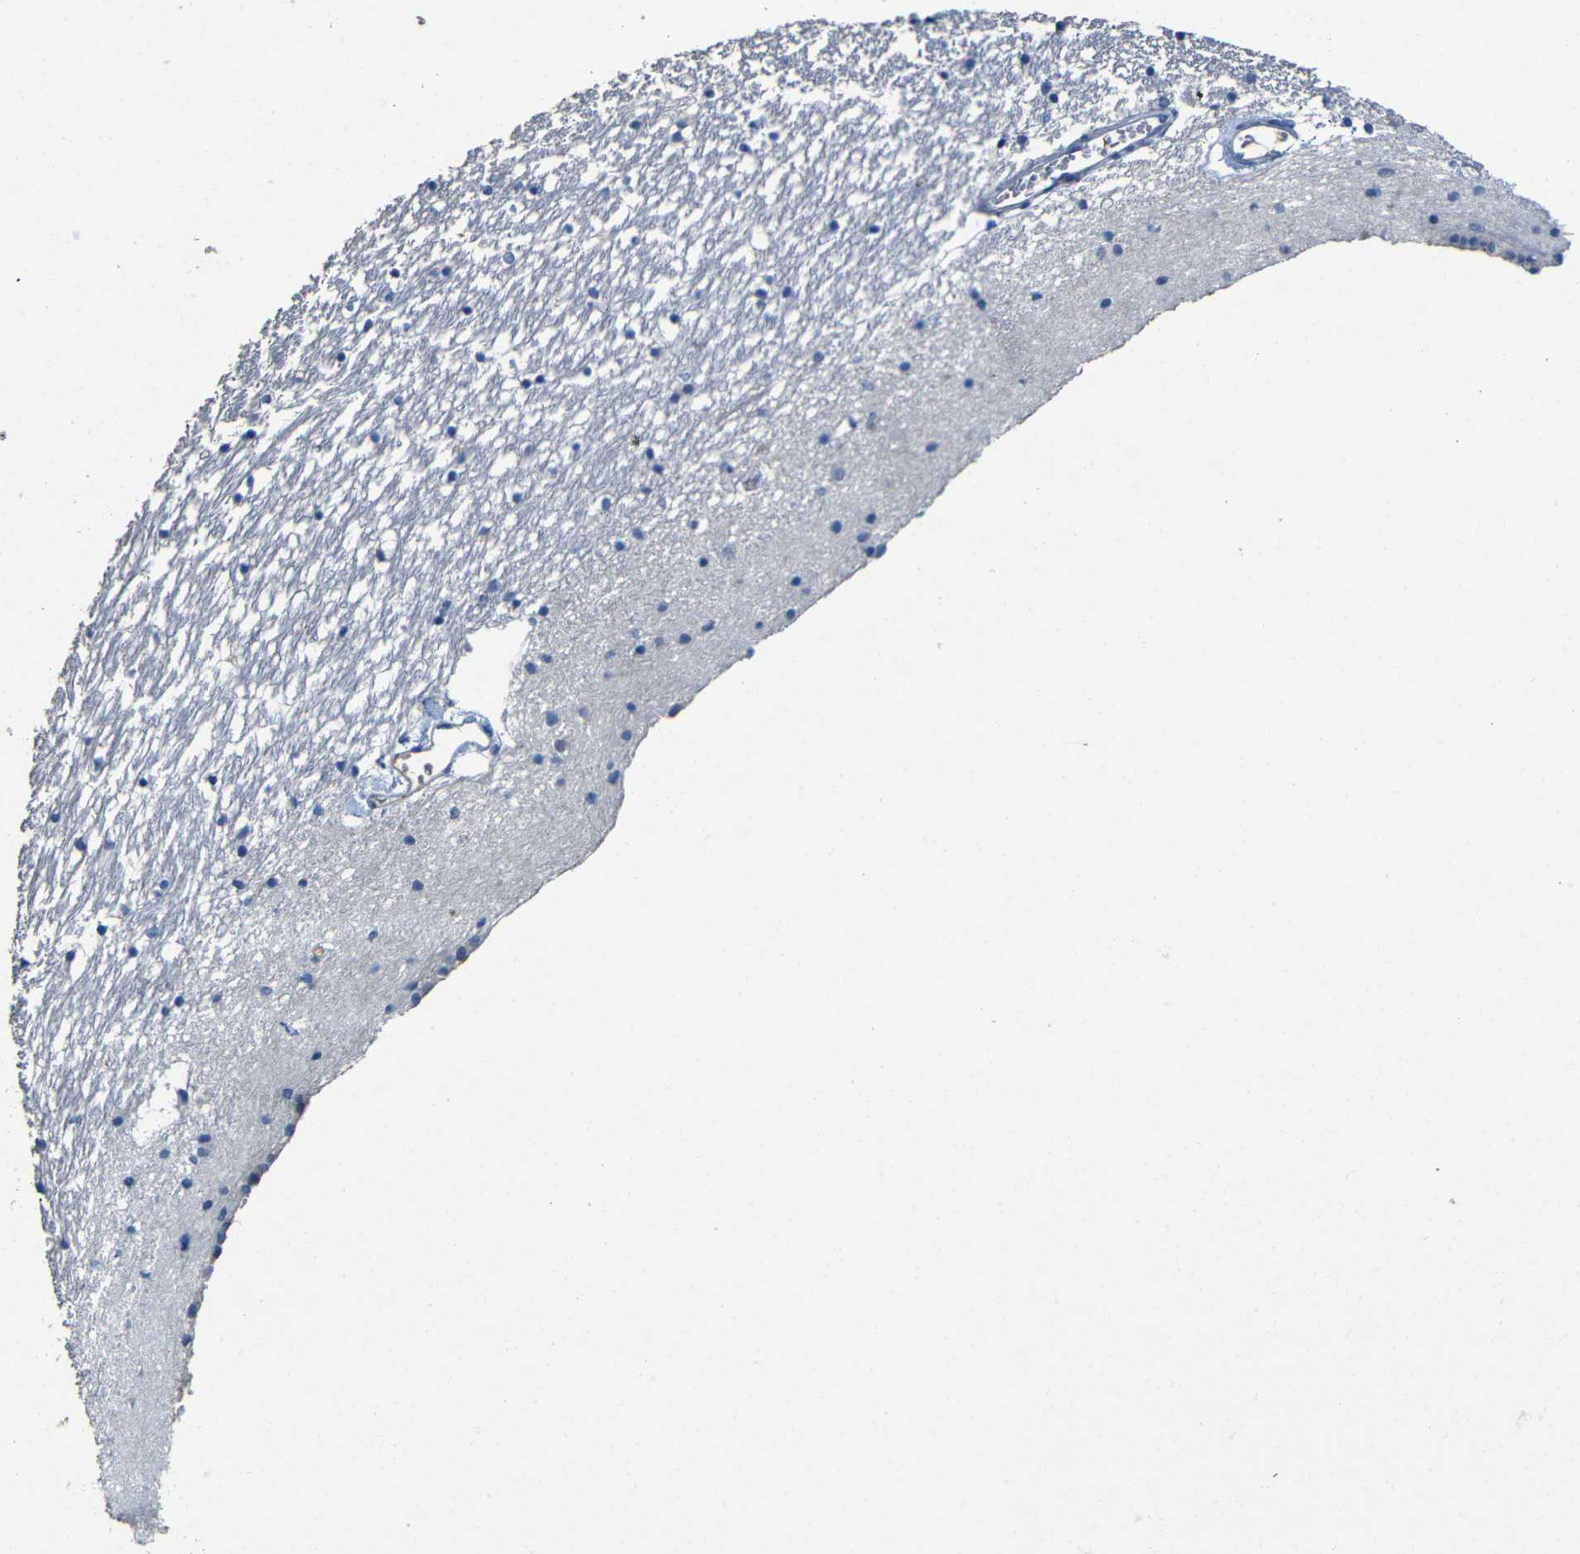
{"staining": {"intensity": "negative", "quantity": "none", "location": "none"}, "tissue": "caudate", "cell_type": "Glial cells", "image_type": "normal", "snomed": [{"axis": "morphology", "description": "Normal tissue, NOS"}, {"axis": "topography", "description": "Lateral ventricle wall"}], "caption": "High power microscopy photomicrograph of an immunohistochemistry (IHC) micrograph of unremarkable caudate, revealing no significant positivity in glial cells. (DAB (3,3'-diaminobenzidine) IHC with hematoxylin counter stain).", "gene": "ACKR2", "patient": {"sex": "male", "age": 45}}